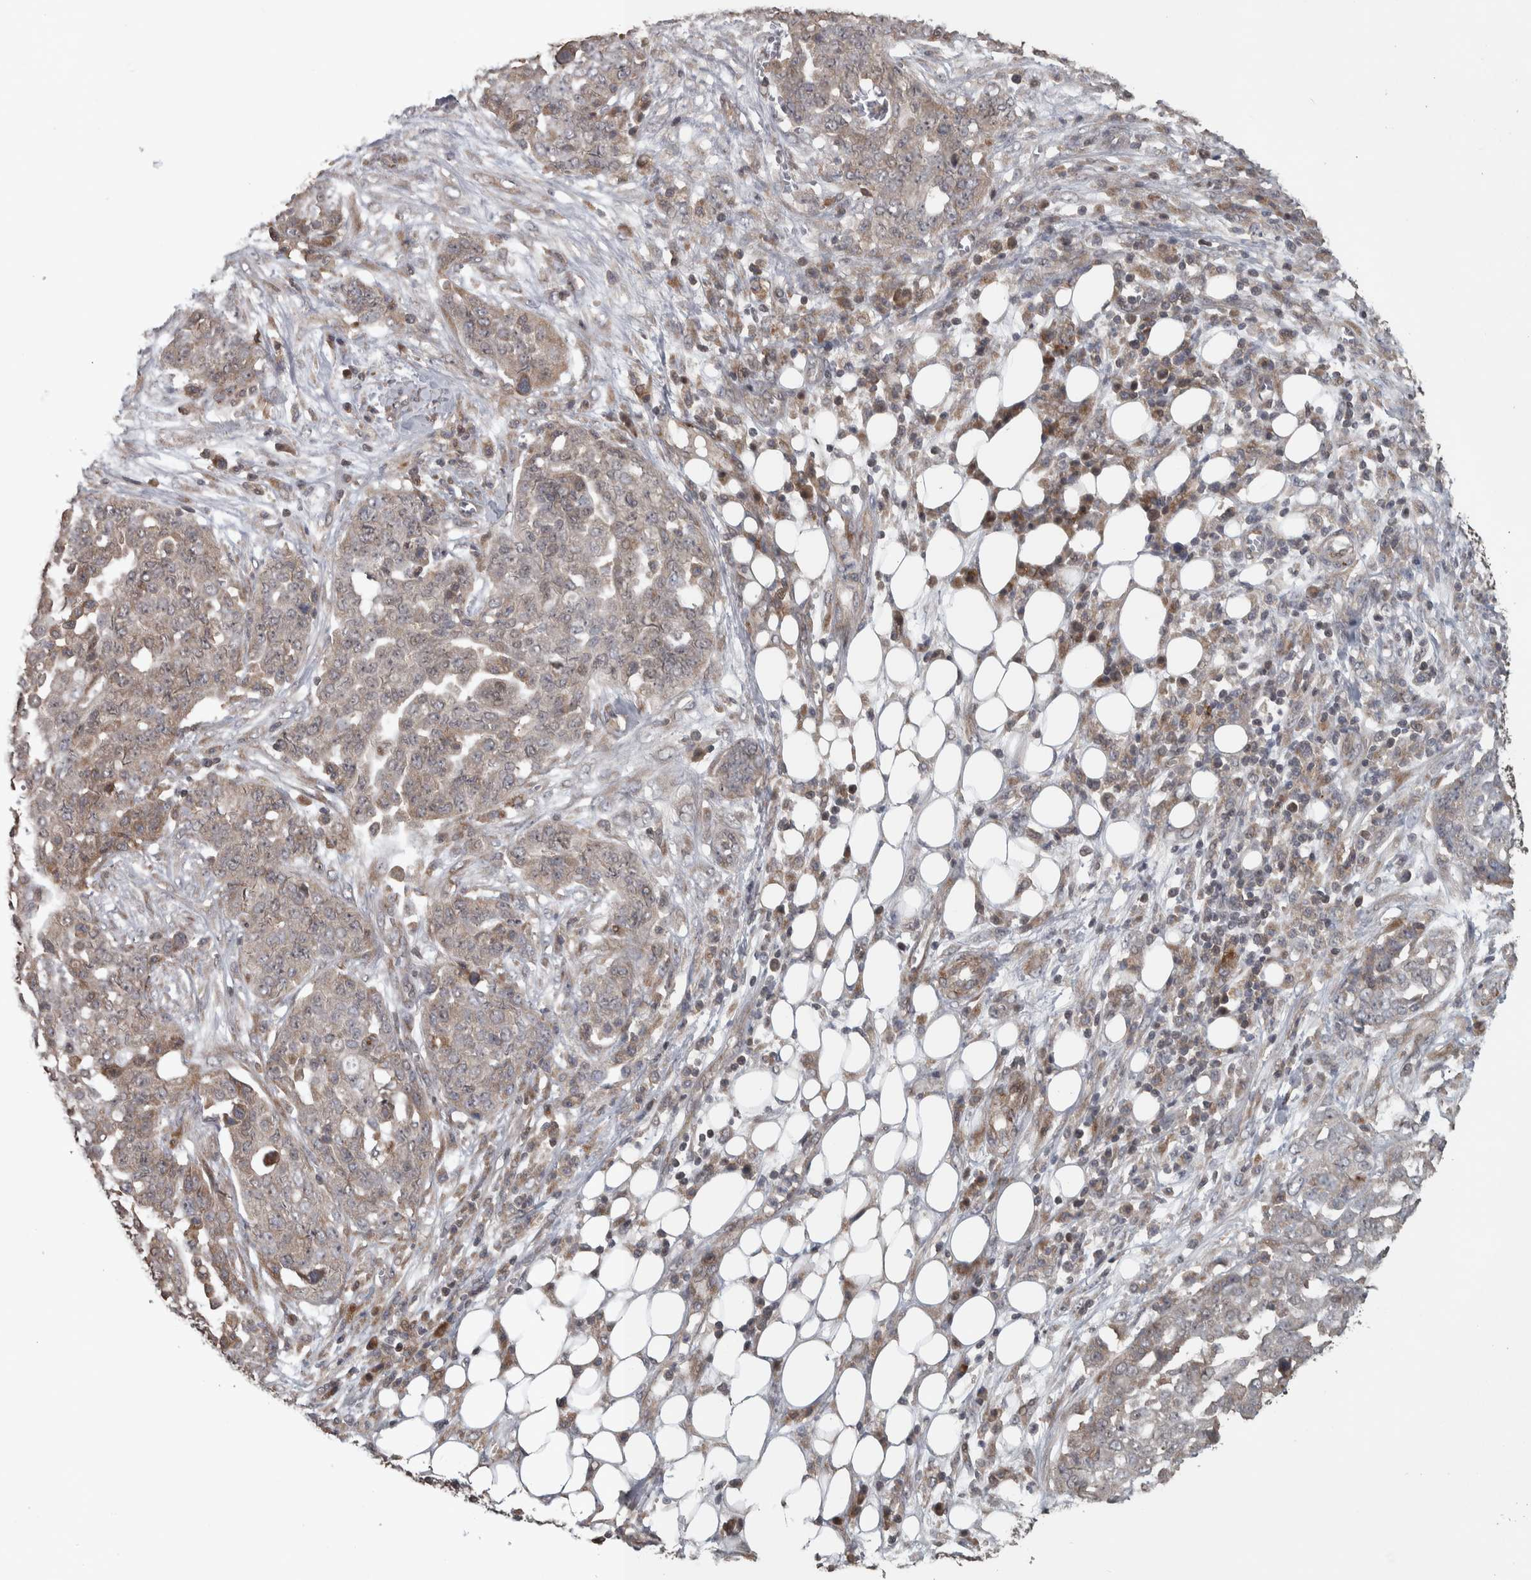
{"staining": {"intensity": "weak", "quantity": "25%-75%", "location": "cytoplasmic/membranous,nuclear"}, "tissue": "ovarian cancer", "cell_type": "Tumor cells", "image_type": "cancer", "snomed": [{"axis": "morphology", "description": "Cystadenocarcinoma, serous, NOS"}, {"axis": "topography", "description": "Soft tissue"}, {"axis": "topography", "description": "Ovary"}], "caption": "IHC image of neoplastic tissue: human serous cystadenocarcinoma (ovarian) stained using immunohistochemistry demonstrates low levels of weak protein expression localized specifically in the cytoplasmic/membranous and nuclear of tumor cells, appearing as a cytoplasmic/membranous and nuclear brown color.", "gene": "ERAL1", "patient": {"sex": "female", "age": 57}}